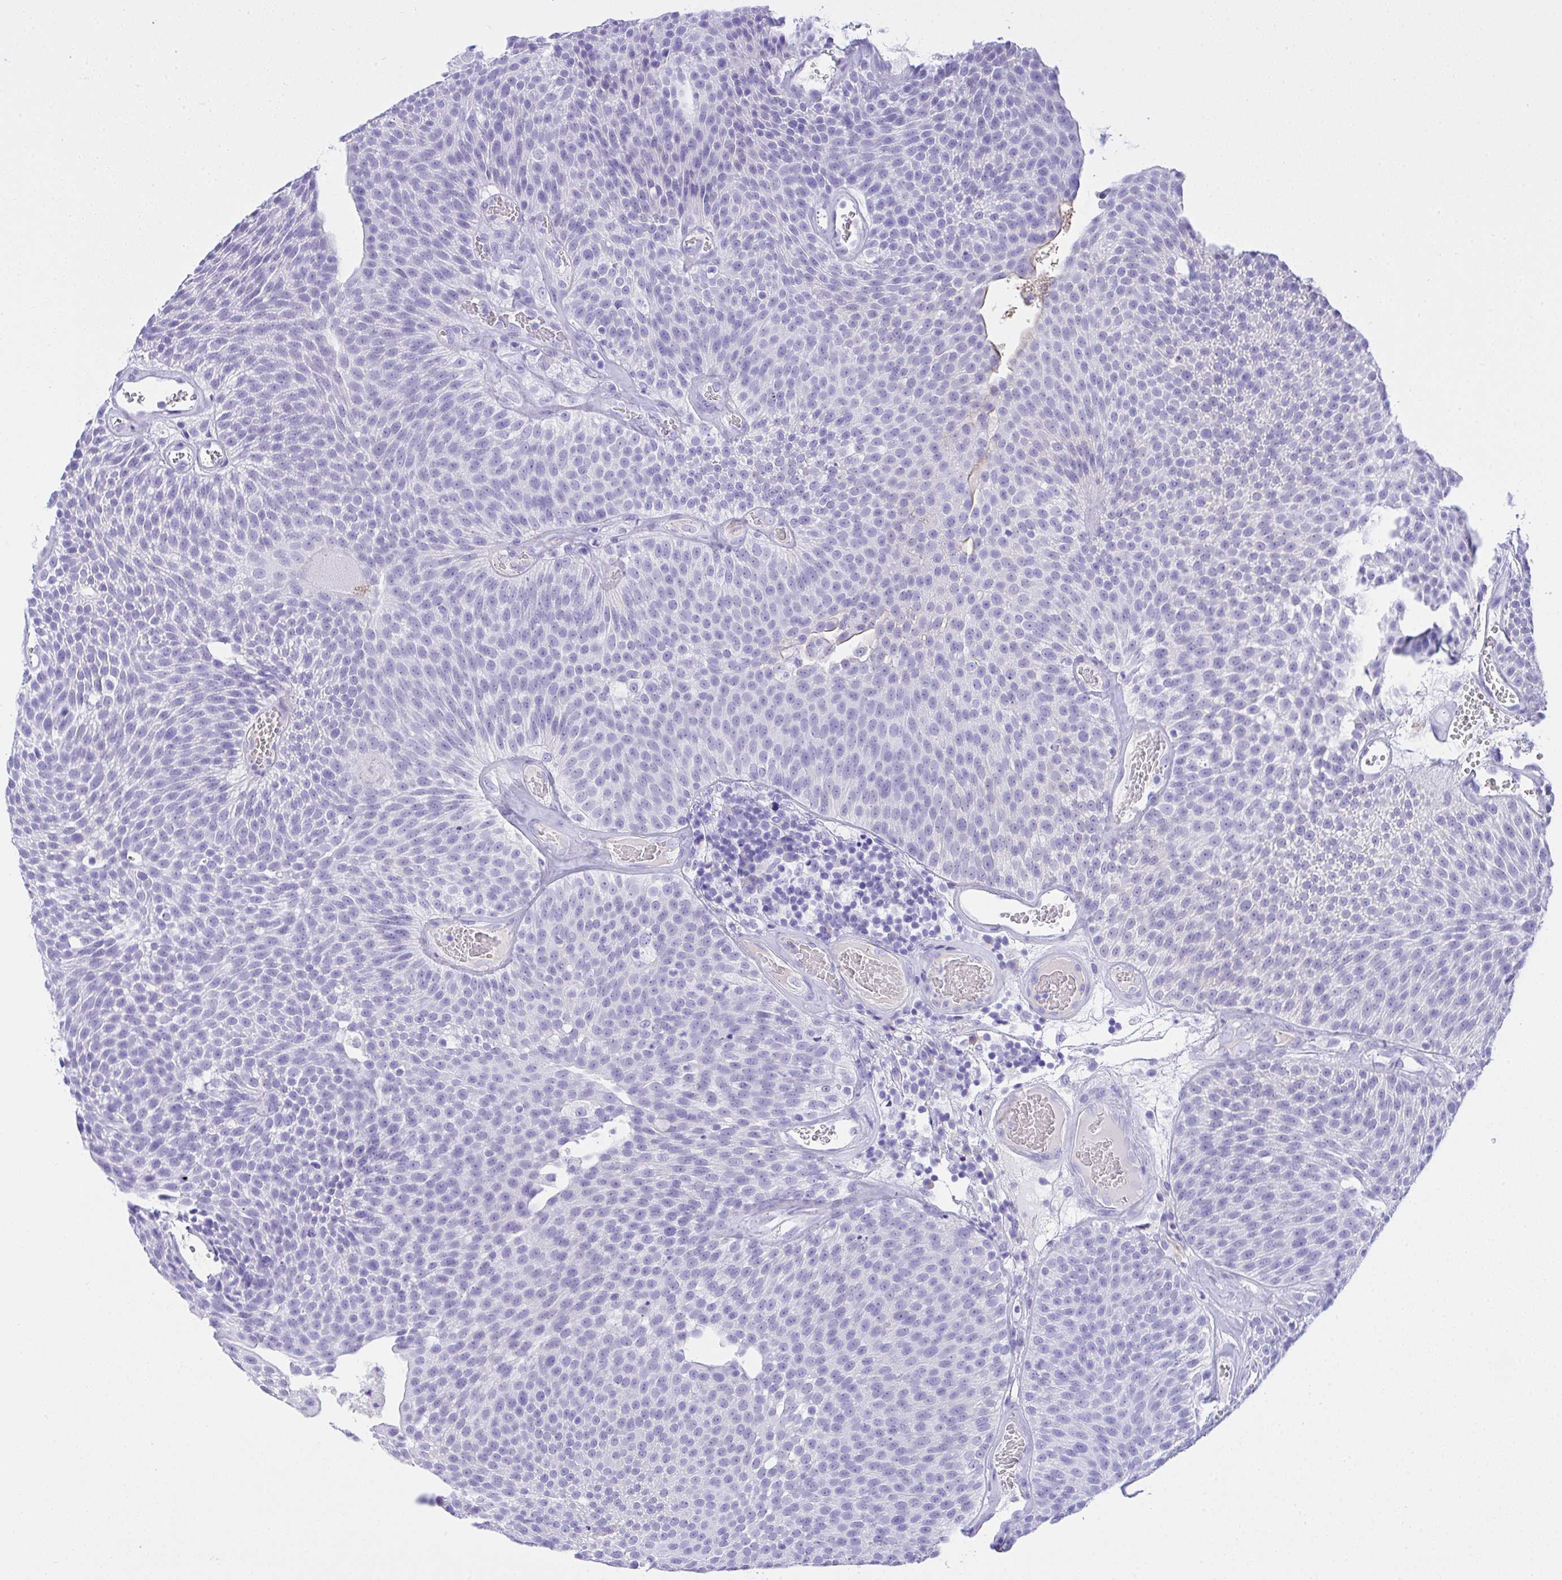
{"staining": {"intensity": "negative", "quantity": "none", "location": "none"}, "tissue": "urothelial cancer", "cell_type": "Tumor cells", "image_type": "cancer", "snomed": [{"axis": "morphology", "description": "Urothelial carcinoma, Low grade"}, {"axis": "topography", "description": "Urinary bladder"}], "caption": "This image is of urothelial cancer stained with immunohistochemistry (IHC) to label a protein in brown with the nuclei are counter-stained blue. There is no expression in tumor cells. (DAB (3,3'-diaminobenzidine) immunohistochemistry, high magnification).", "gene": "AKR1D1", "patient": {"sex": "female", "age": 79}}